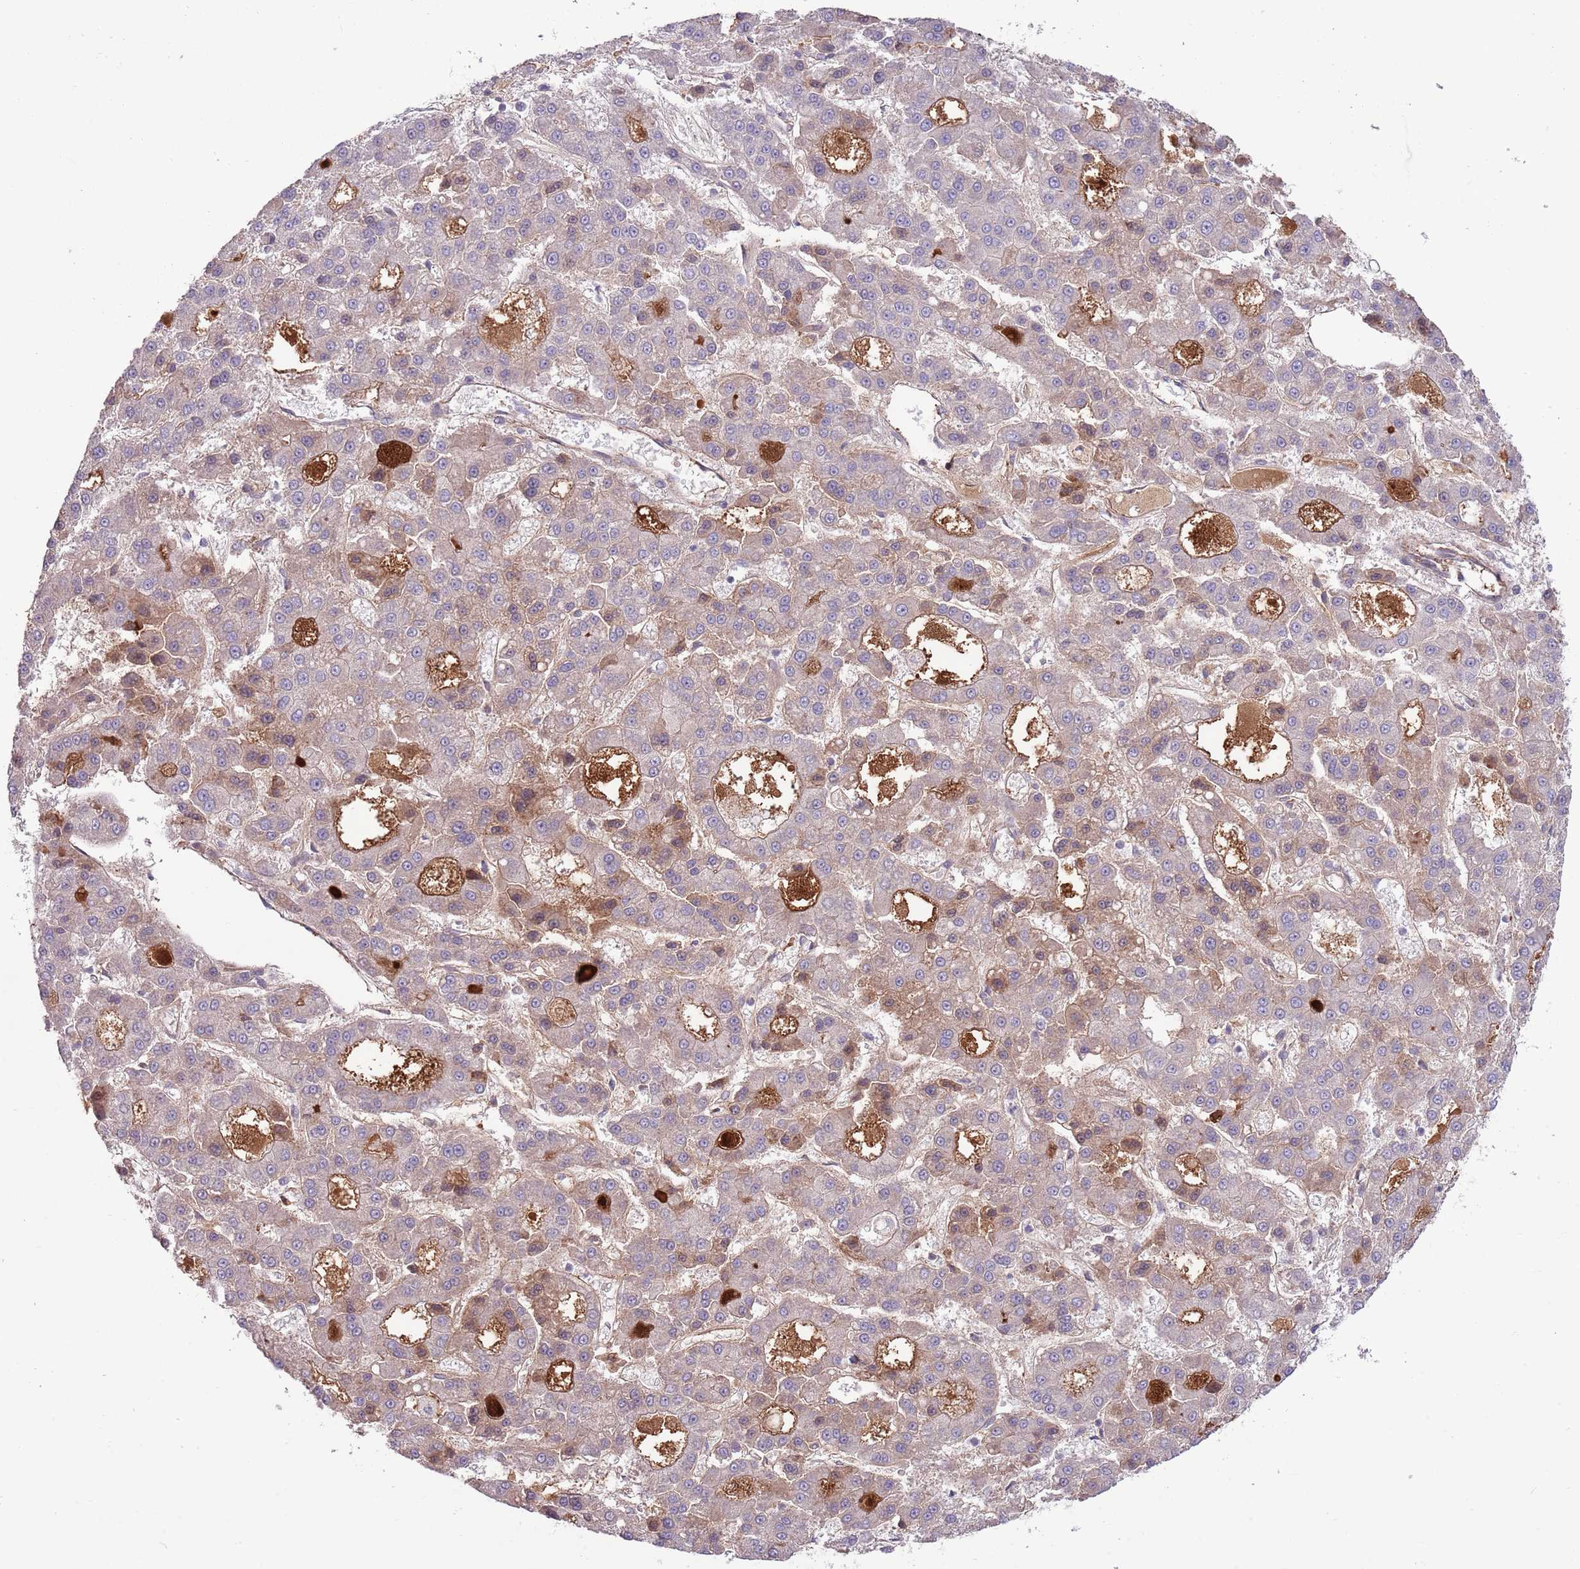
{"staining": {"intensity": "weak", "quantity": "<25%", "location": "cytoplasmic/membranous"}, "tissue": "liver cancer", "cell_type": "Tumor cells", "image_type": "cancer", "snomed": [{"axis": "morphology", "description": "Carcinoma, Hepatocellular, NOS"}, {"axis": "topography", "description": "Liver"}], "caption": "Immunohistochemistry (IHC) photomicrograph of neoplastic tissue: human liver cancer (hepatocellular carcinoma) stained with DAB displays no significant protein expression in tumor cells.", "gene": "DPP10", "patient": {"sex": "male", "age": 70}}